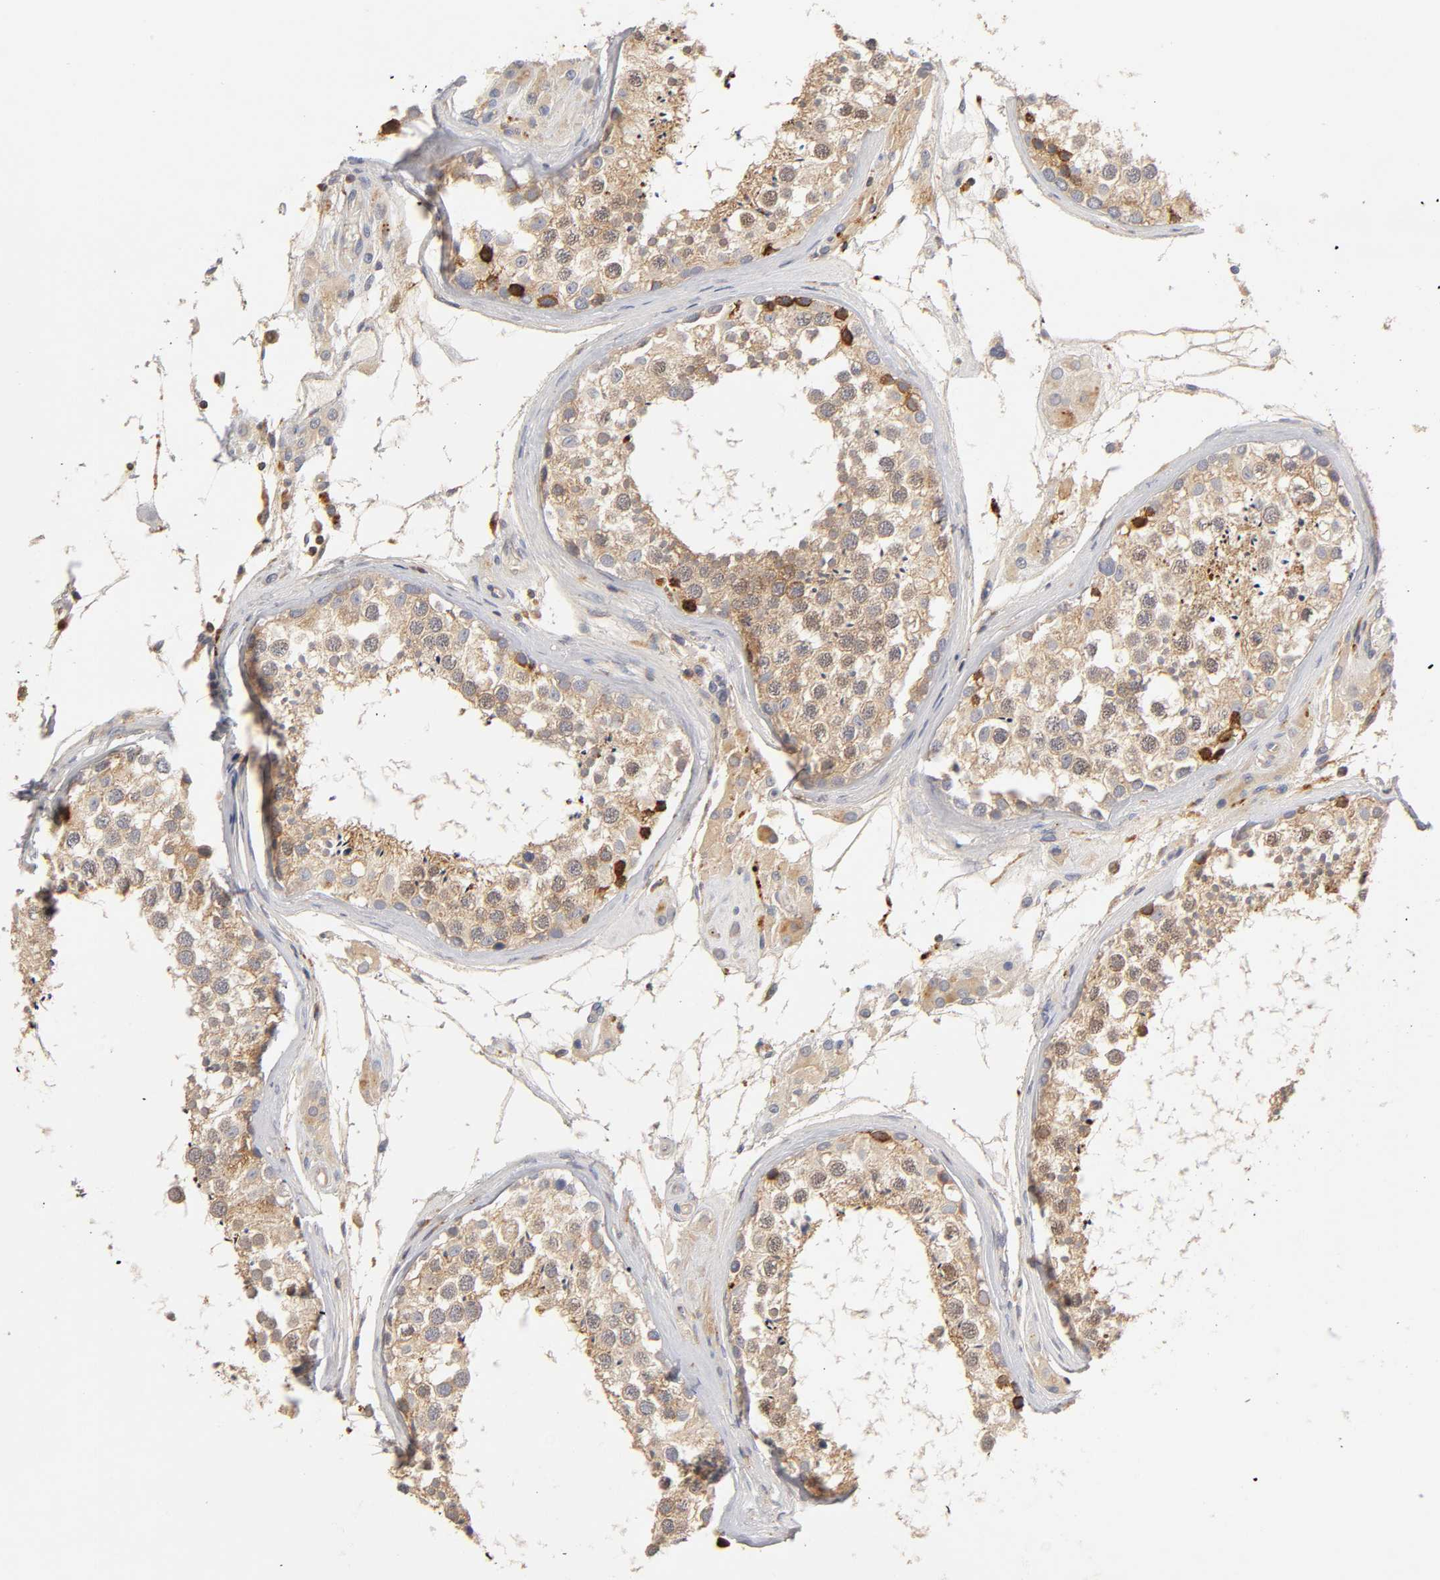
{"staining": {"intensity": "moderate", "quantity": ">75%", "location": "cytoplasmic/membranous"}, "tissue": "testis", "cell_type": "Cells in seminiferous ducts", "image_type": "normal", "snomed": [{"axis": "morphology", "description": "Normal tissue, NOS"}, {"axis": "topography", "description": "Testis"}], "caption": "This is a histology image of IHC staining of benign testis, which shows moderate staining in the cytoplasmic/membranous of cells in seminiferous ducts.", "gene": "RHOA", "patient": {"sex": "male", "age": 46}}